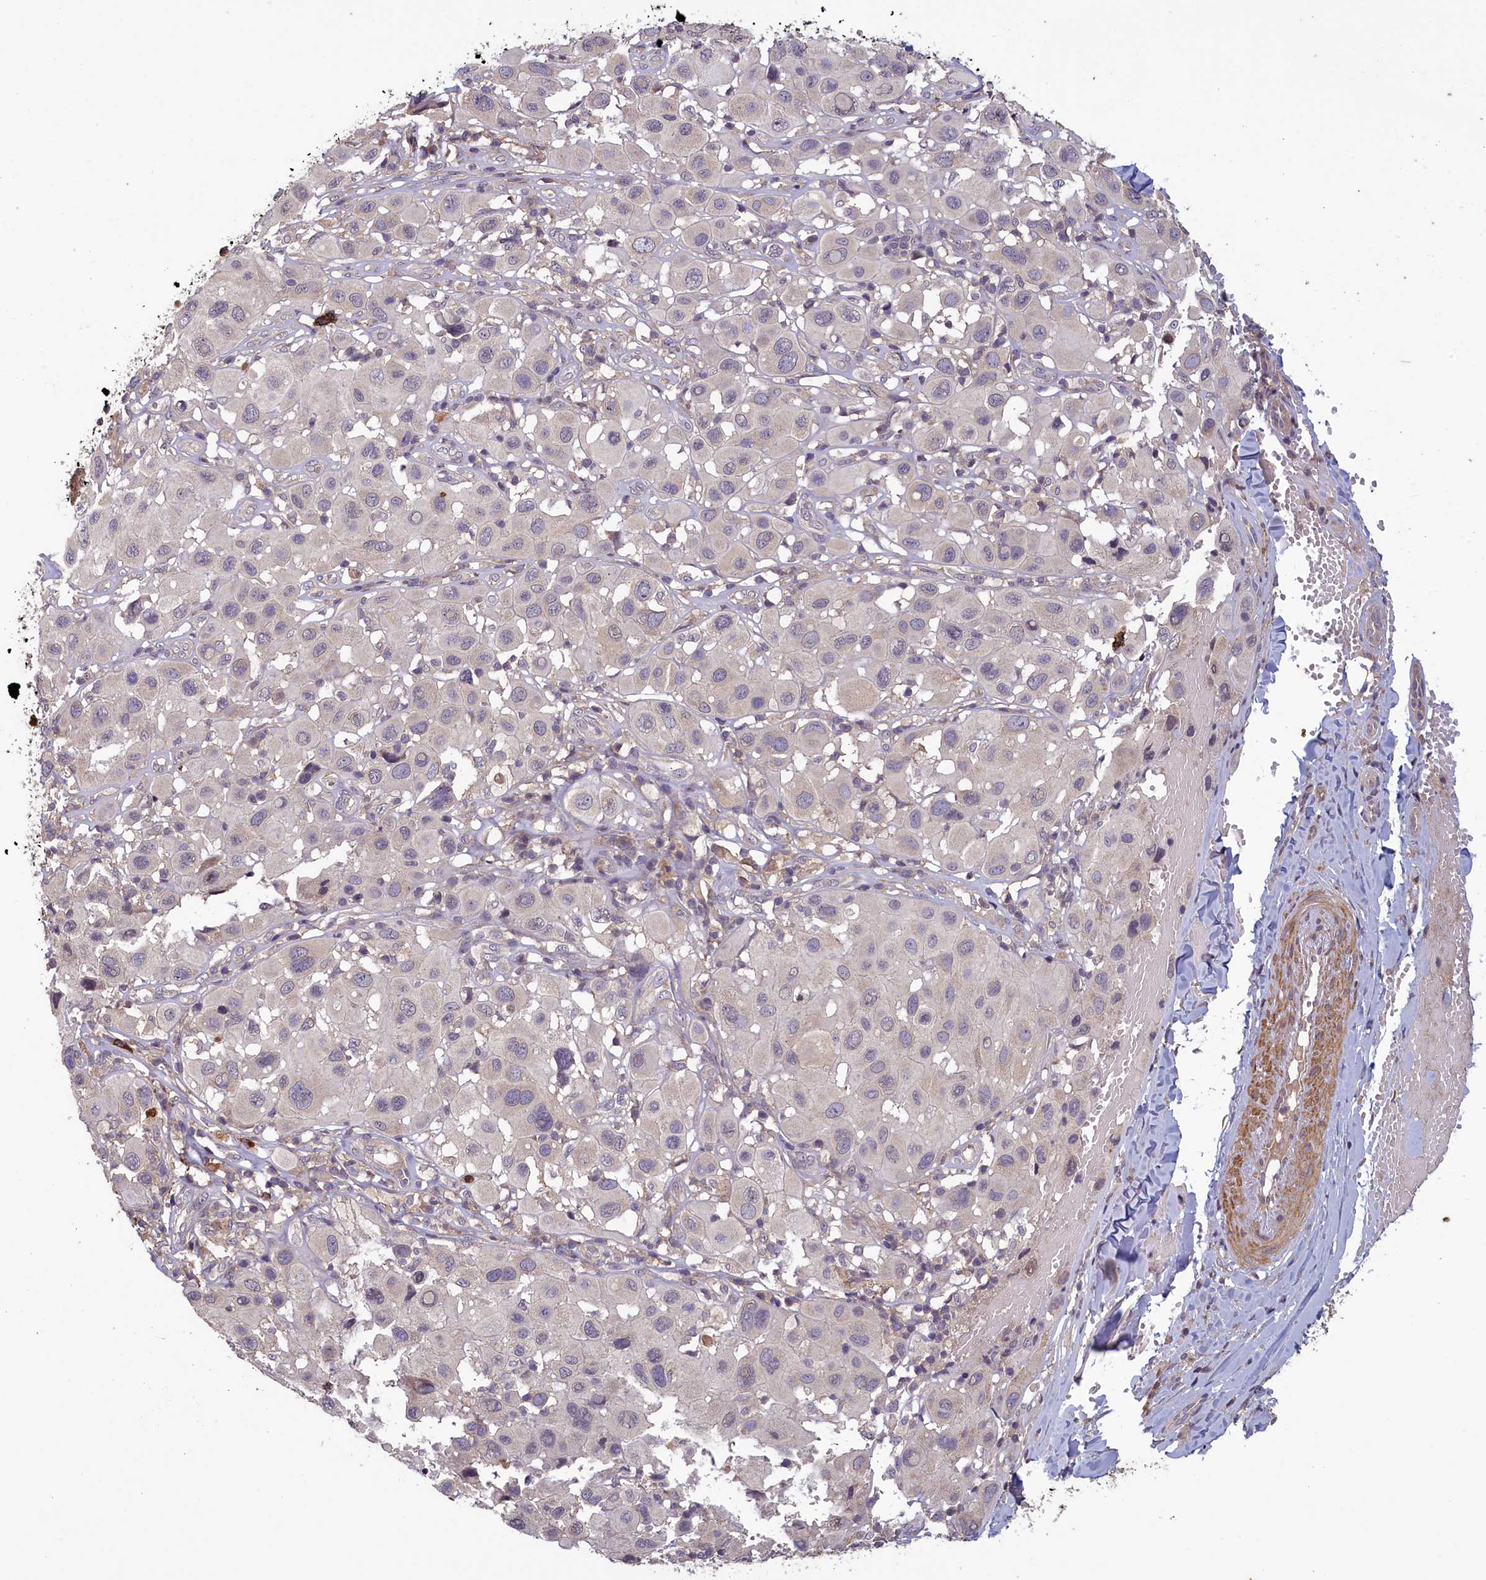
{"staining": {"intensity": "negative", "quantity": "none", "location": "none"}, "tissue": "melanoma", "cell_type": "Tumor cells", "image_type": "cancer", "snomed": [{"axis": "morphology", "description": "Malignant melanoma, Metastatic site"}, {"axis": "topography", "description": "Skin"}], "caption": "A high-resolution photomicrograph shows immunohistochemistry staining of malignant melanoma (metastatic site), which displays no significant staining in tumor cells.", "gene": "NUDT6", "patient": {"sex": "male", "age": 41}}